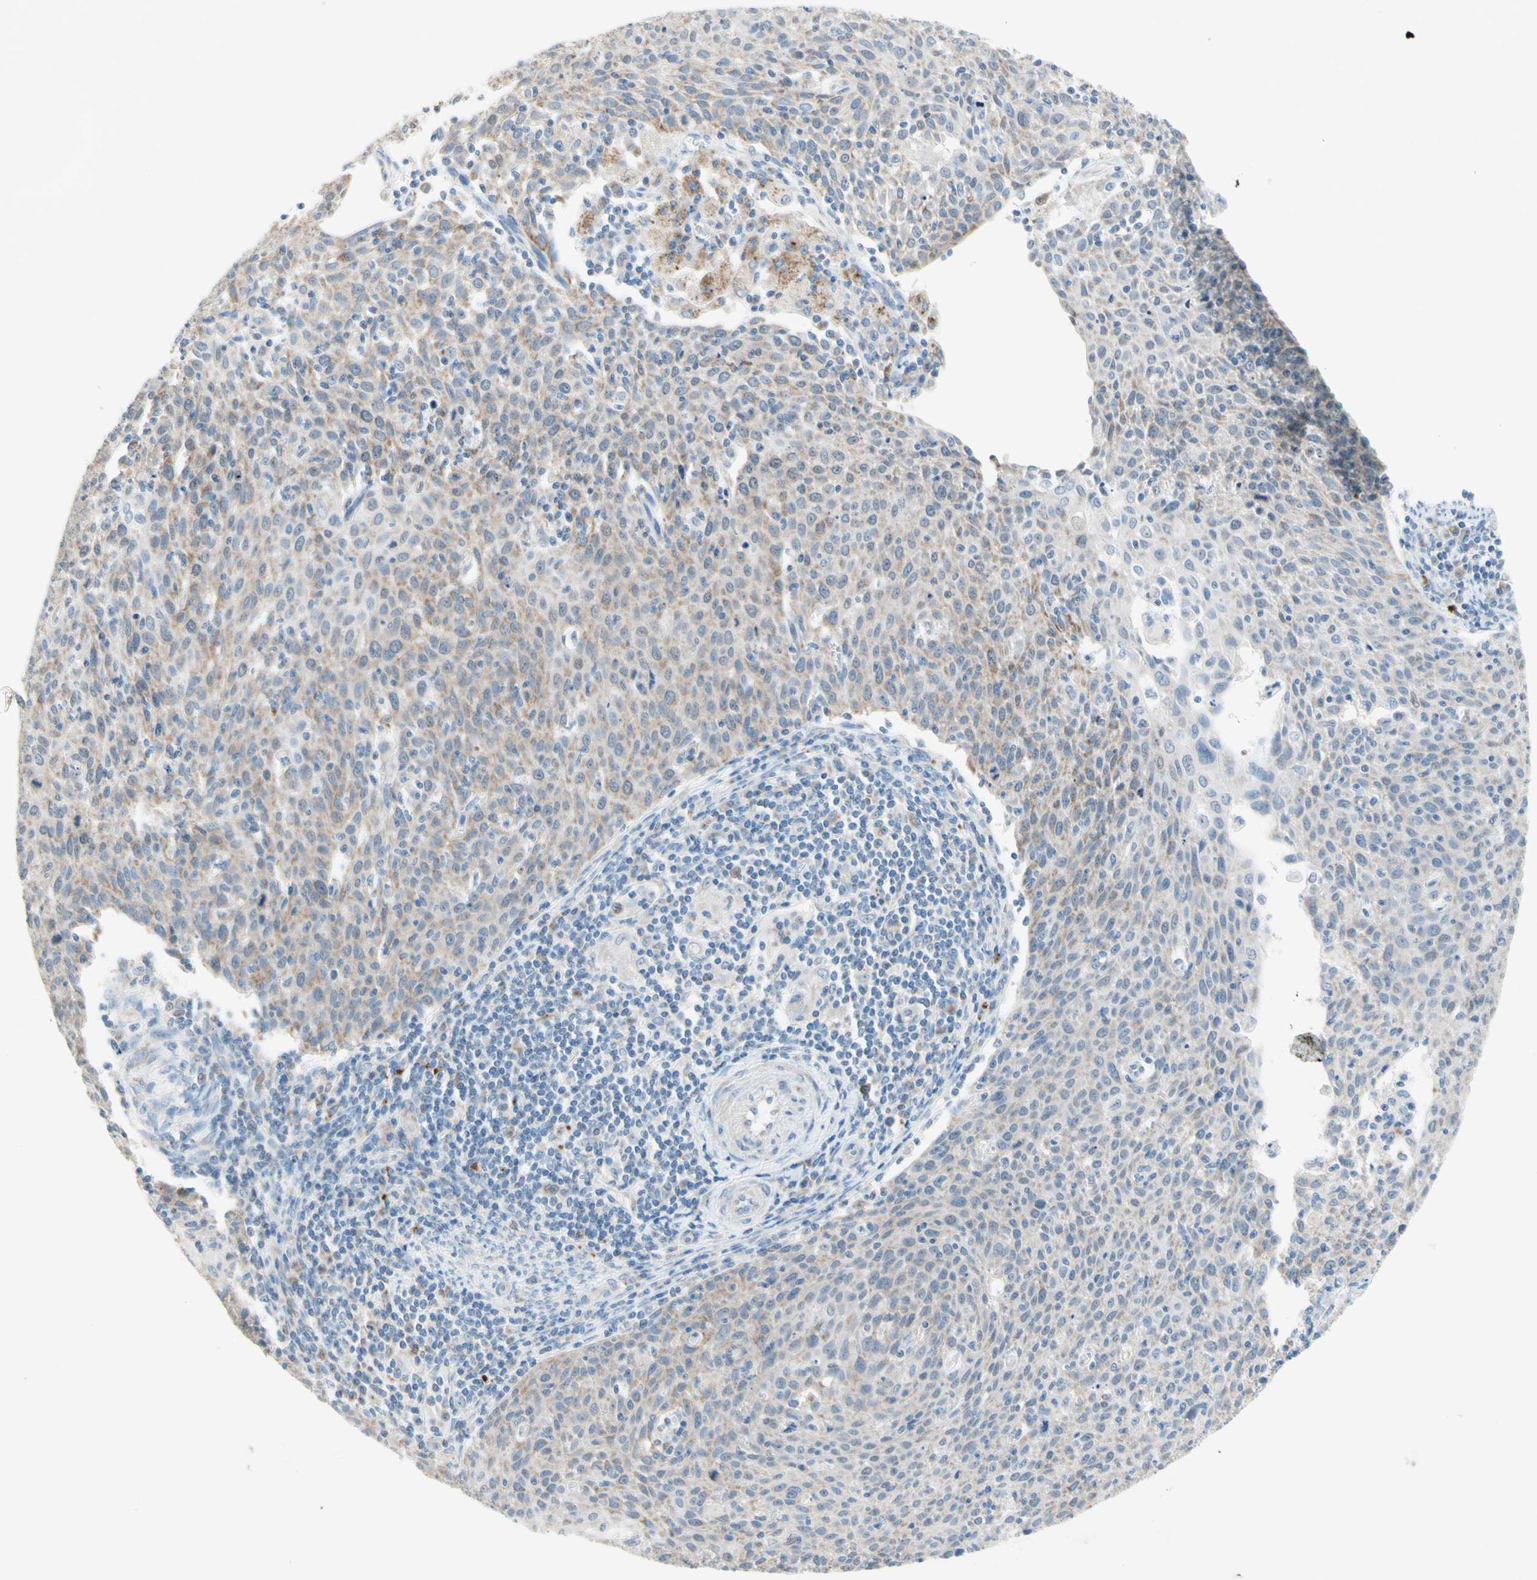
{"staining": {"intensity": "weak", "quantity": ">75%", "location": "cytoplasmic/membranous"}, "tissue": "cervical cancer", "cell_type": "Tumor cells", "image_type": "cancer", "snomed": [{"axis": "morphology", "description": "Squamous cell carcinoma, NOS"}, {"axis": "topography", "description": "Cervix"}], "caption": "Squamous cell carcinoma (cervical) stained with DAB immunohistochemistry (IHC) shows low levels of weak cytoplasmic/membranous positivity in about >75% of tumor cells.", "gene": "MFF", "patient": {"sex": "female", "age": 38}}